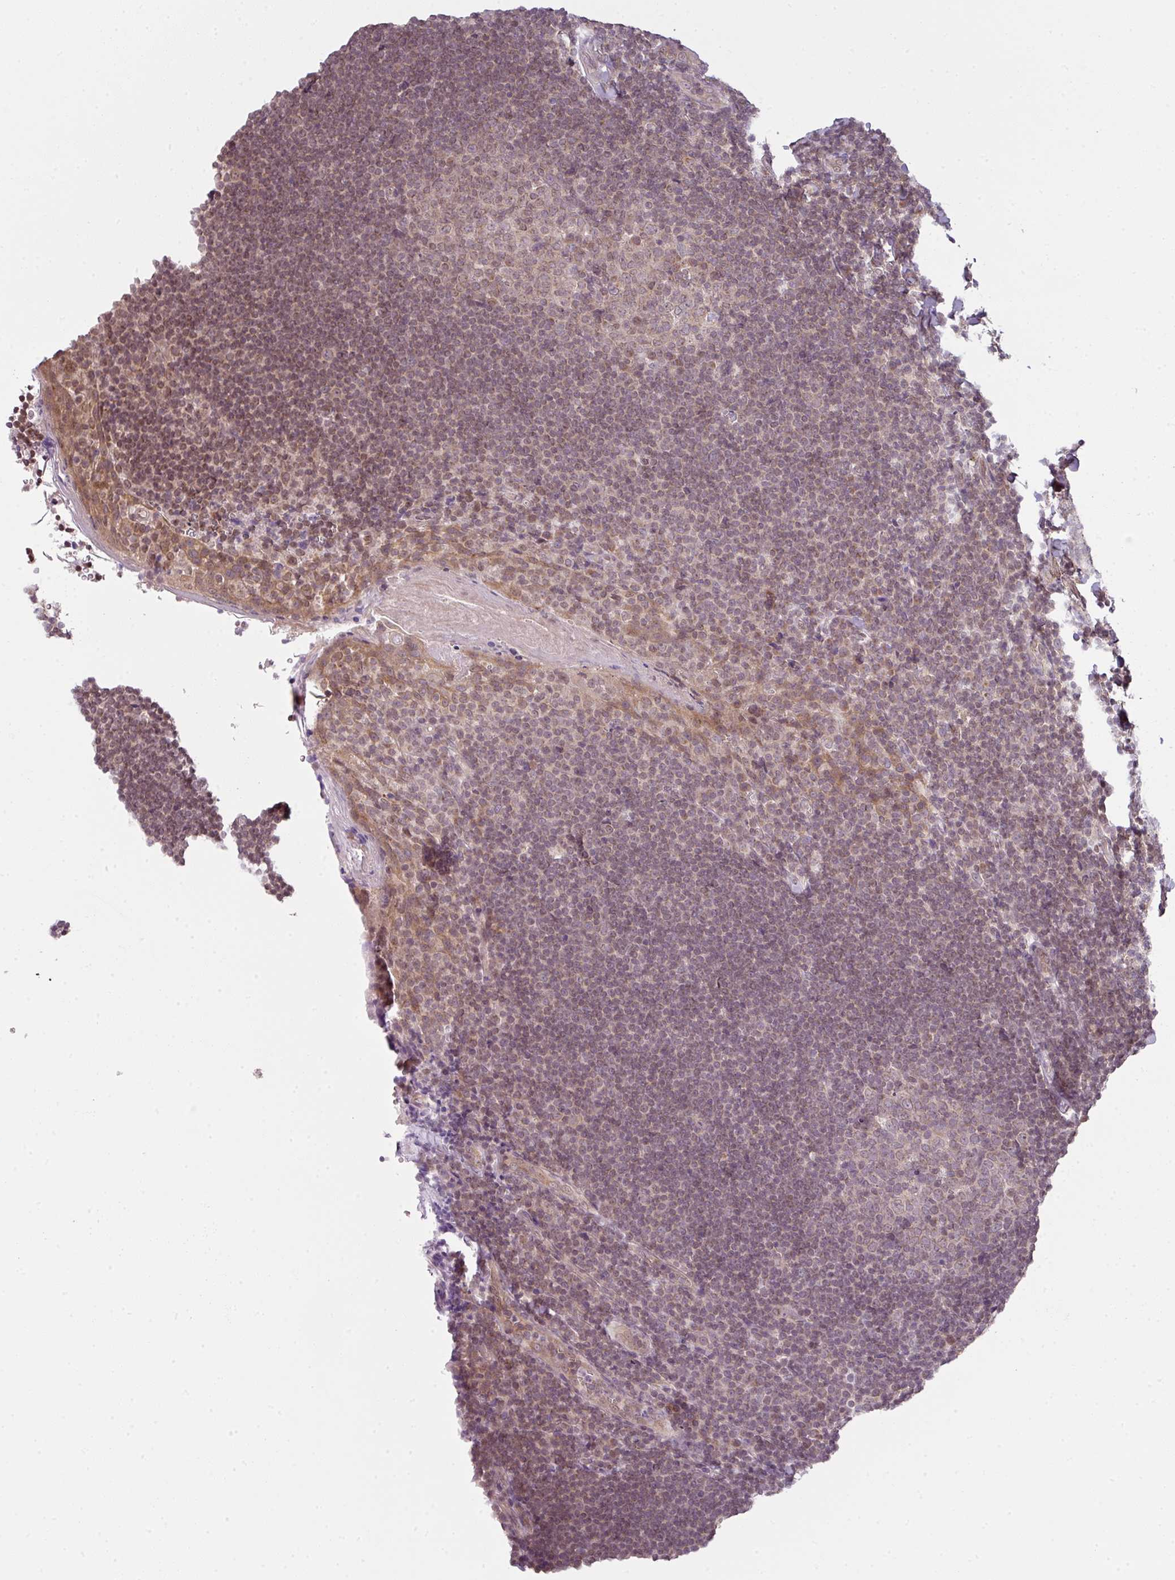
{"staining": {"intensity": "weak", "quantity": ">75%", "location": "cytoplasmic/membranous,nuclear"}, "tissue": "tonsil", "cell_type": "Germinal center cells", "image_type": "normal", "snomed": [{"axis": "morphology", "description": "Normal tissue, NOS"}, {"axis": "topography", "description": "Tonsil"}], "caption": "IHC staining of normal tonsil, which shows low levels of weak cytoplasmic/membranous,nuclear positivity in about >75% of germinal center cells indicating weak cytoplasmic/membranous,nuclear protein positivity. The staining was performed using DAB (brown) for protein detection and nuclei were counterstained in hematoxylin (blue).", "gene": "DERPC", "patient": {"sex": "male", "age": 27}}